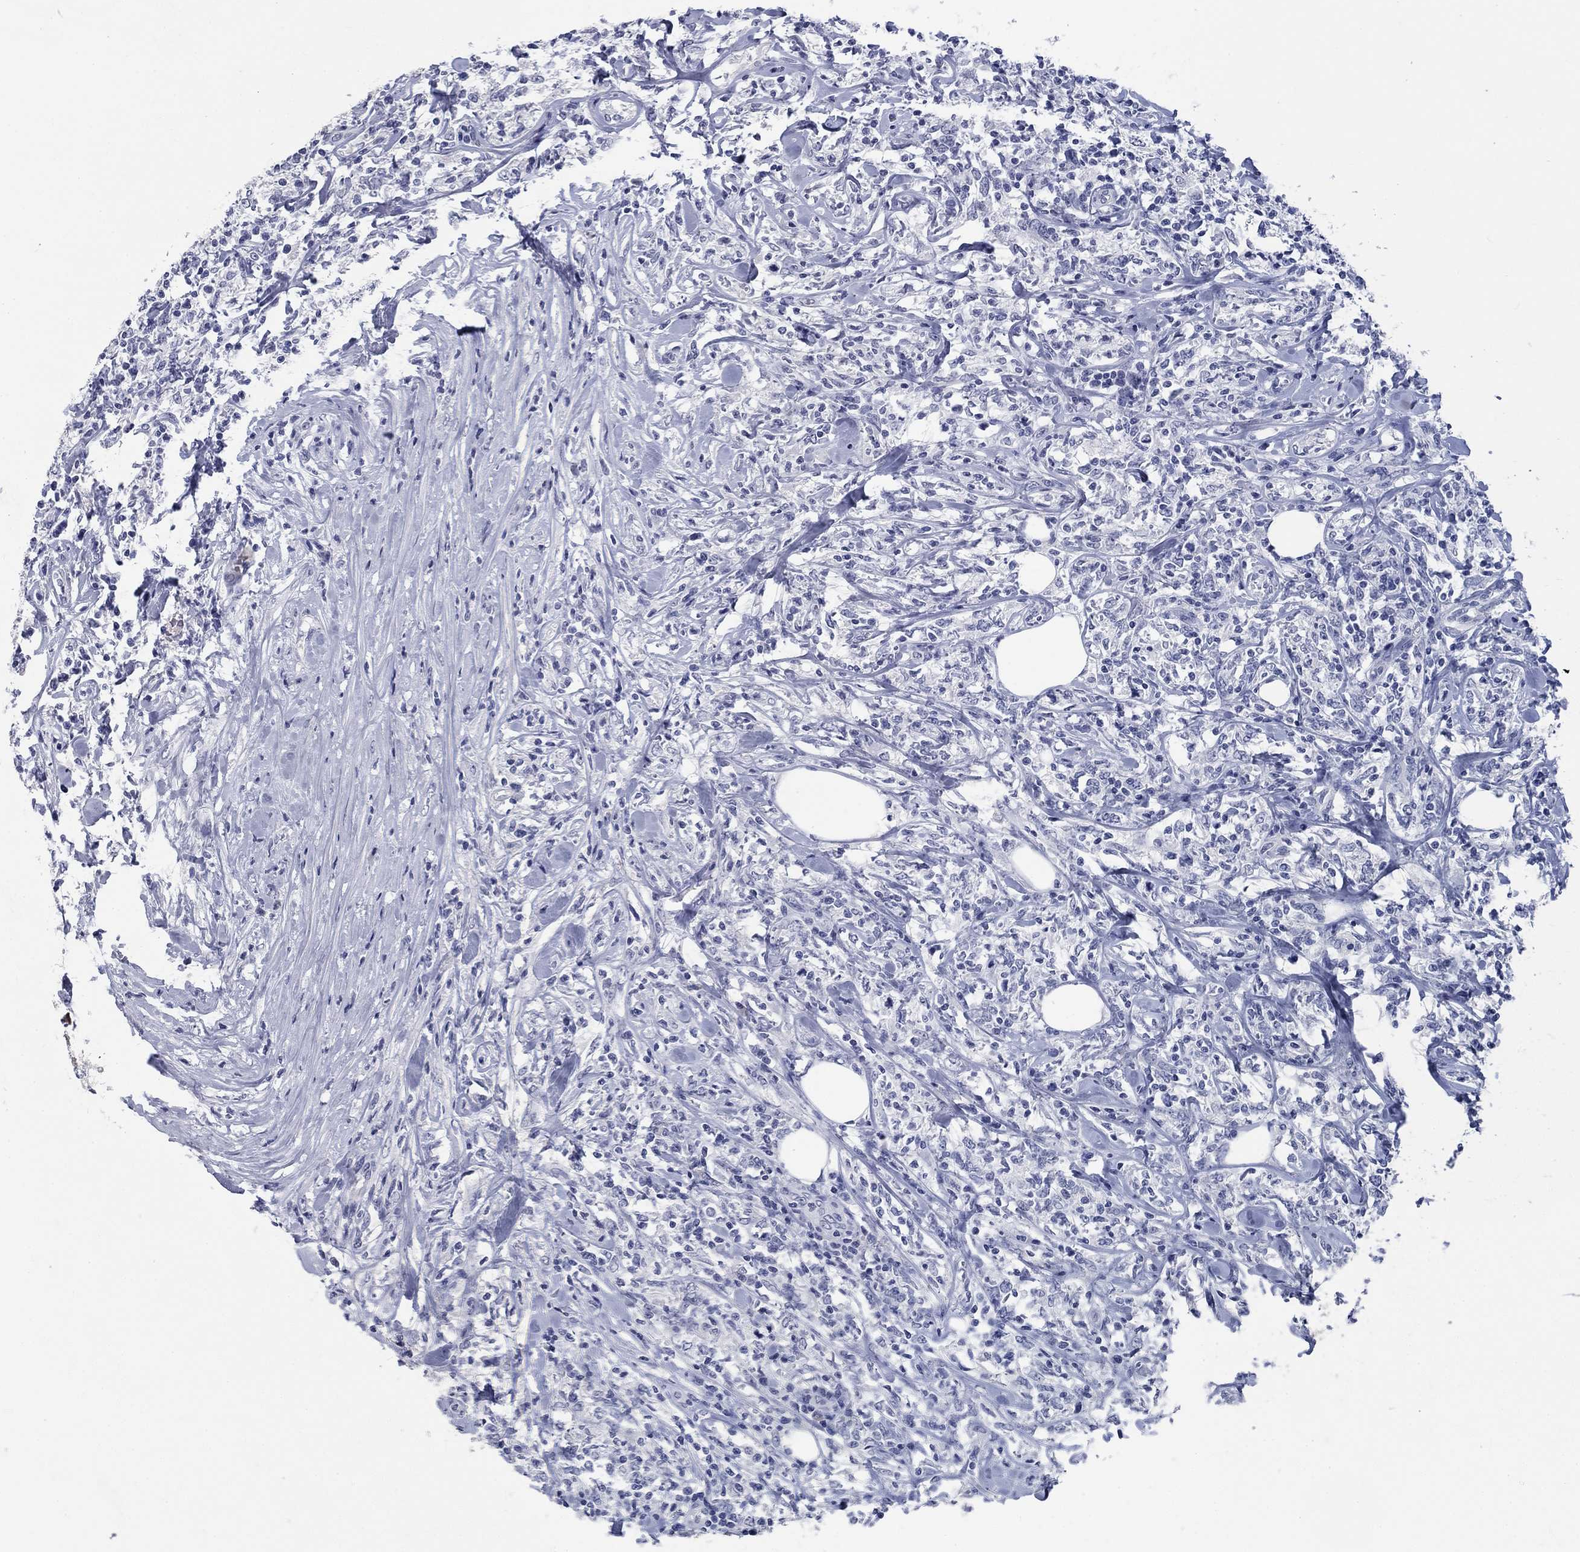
{"staining": {"intensity": "negative", "quantity": "none", "location": "none"}, "tissue": "lymphoma", "cell_type": "Tumor cells", "image_type": "cancer", "snomed": [{"axis": "morphology", "description": "Malignant lymphoma, non-Hodgkin's type, High grade"}, {"axis": "topography", "description": "Lymph node"}], "caption": "Protein analysis of lymphoma reveals no significant positivity in tumor cells.", "gene": "ELAVL4", "patient": {"sex": "female", "age": 84}}